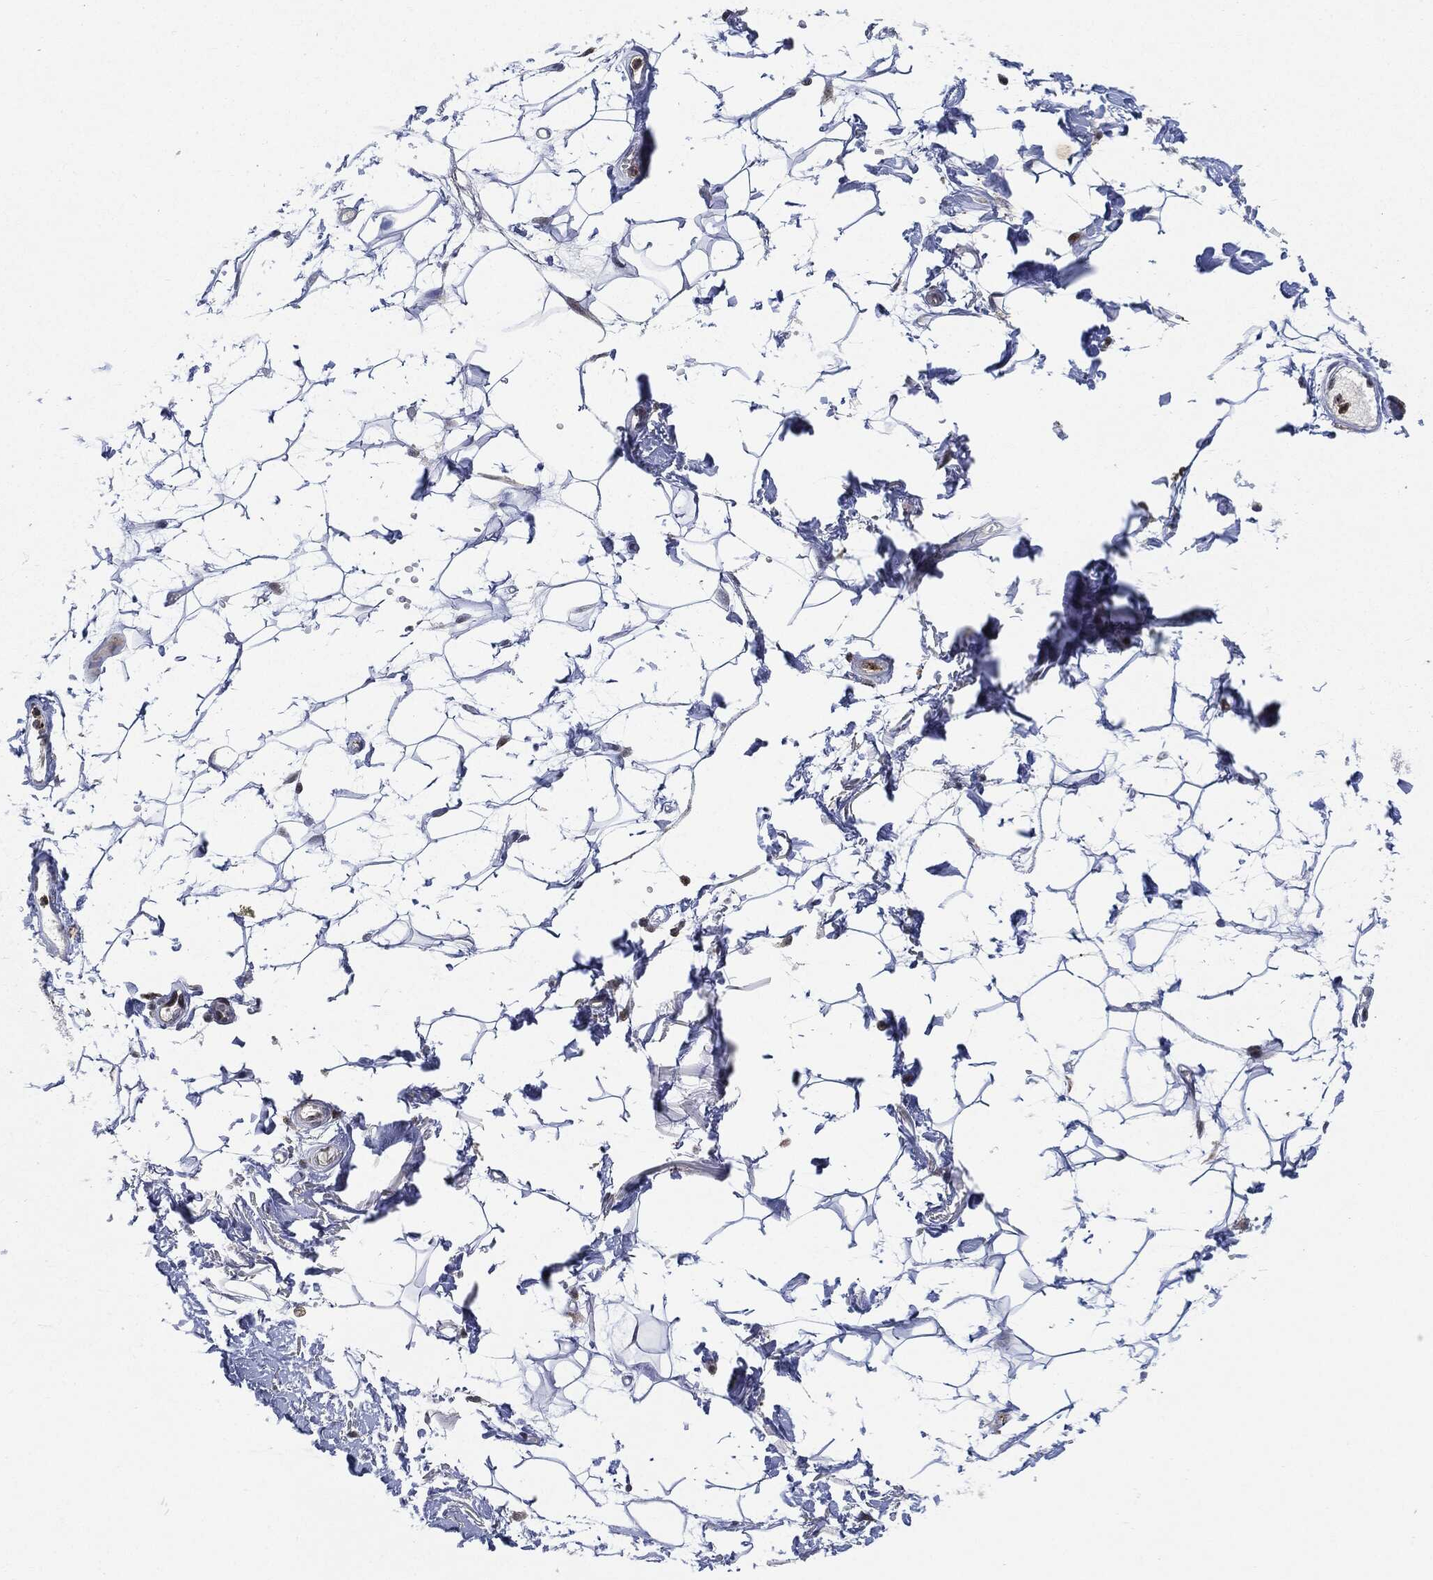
{"staining": {"intensity": "negative", "quantity": "none", "location": "none"}, "tissue": "adipose tissue", "cell_type": "Adipocytes", "image_type": "normal", "snomed": [{"axis": "morphology", "description": "Normal tissue, NOS"}, {"axis": "topography", "description": "Anal"}, {"axis": "topography", "description": "Peripheral nerve tissue"}], "caption": "Immunohistochemistry of normal adipose tissue reveals no expression in adipocytes.", "gene": "NANOS3", "patient": {"sex": "male", "age": 78}}